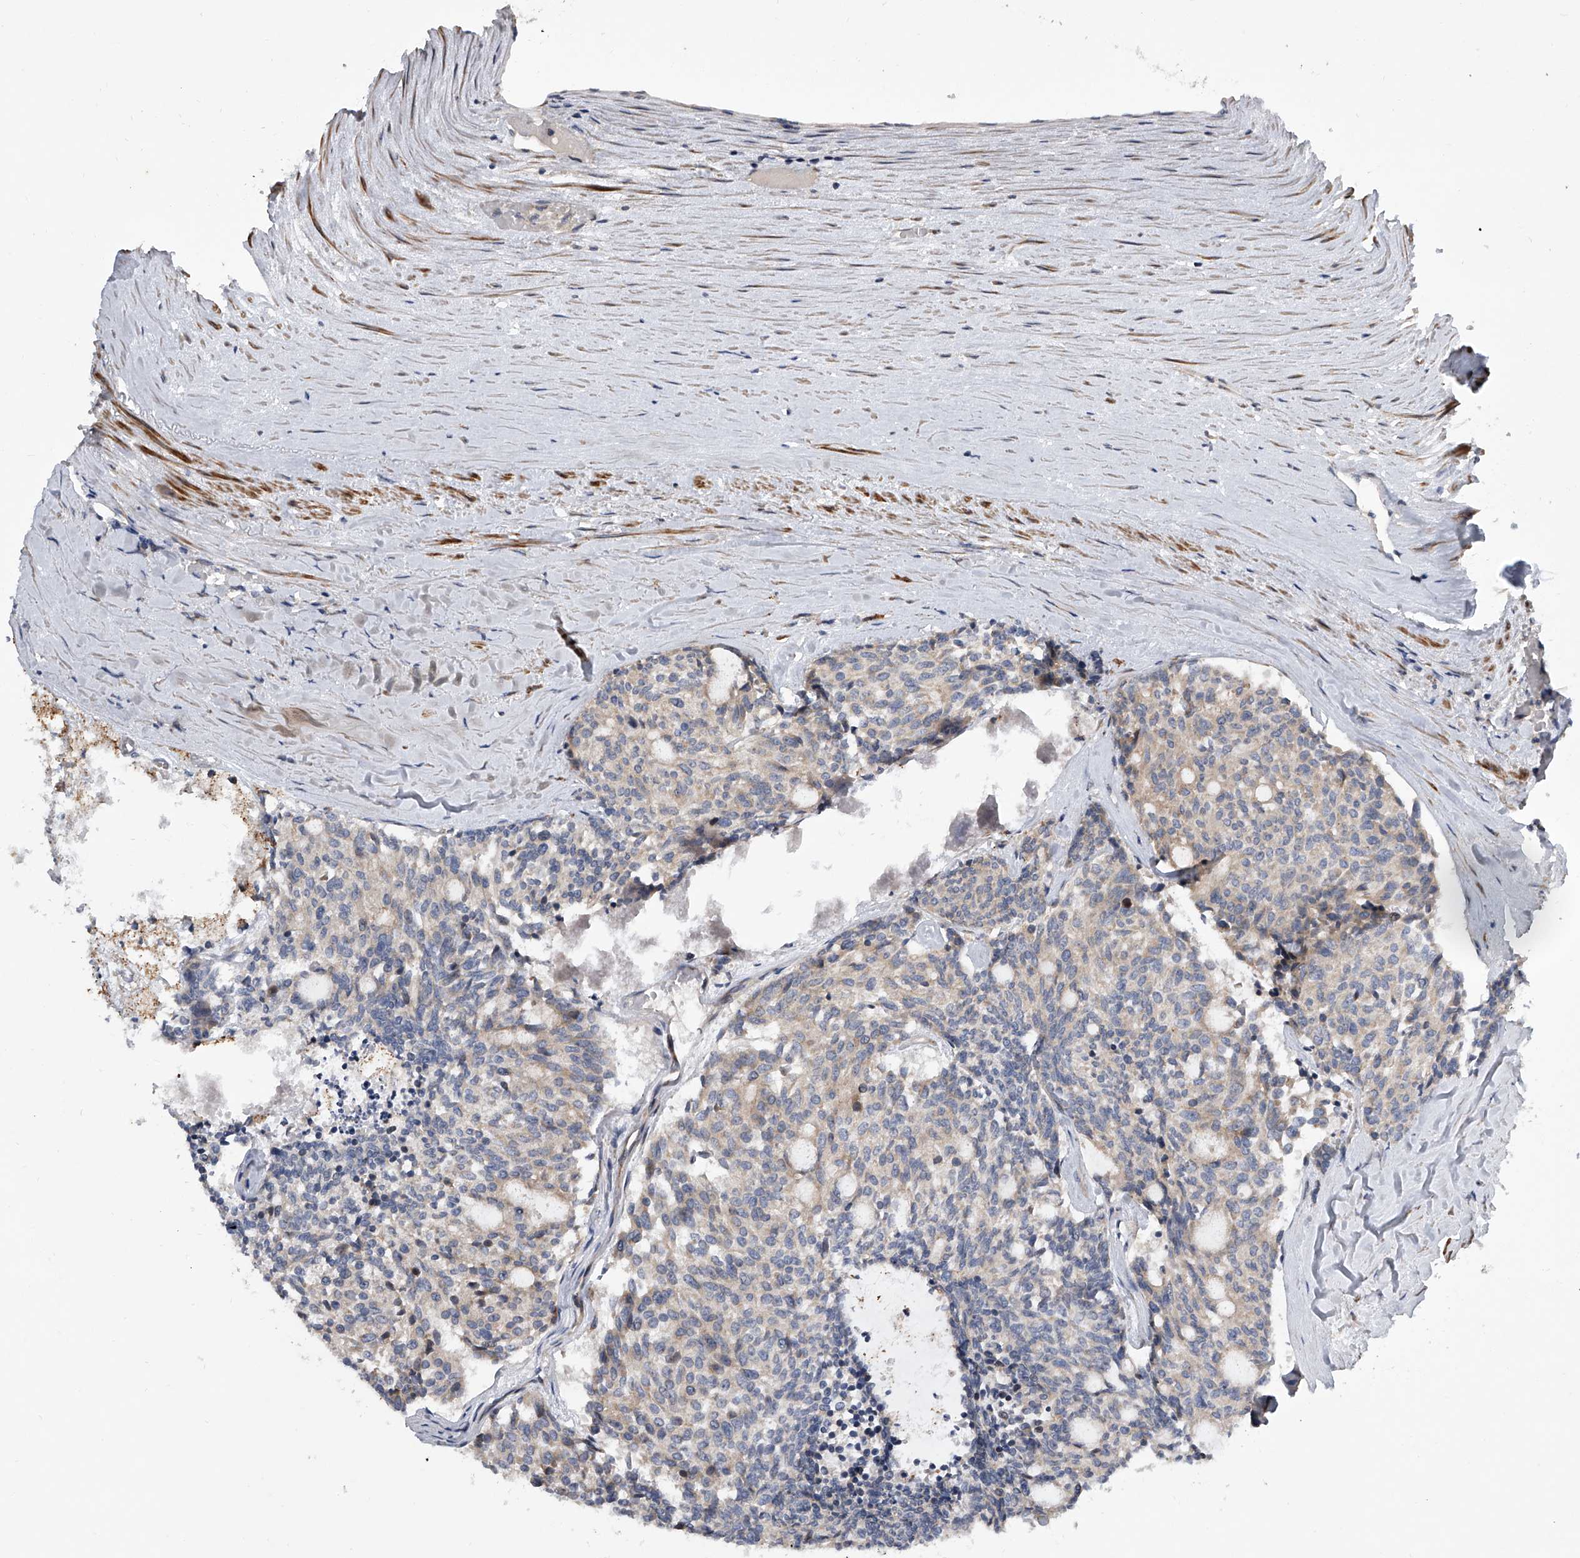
{"staining": {"intensity": "negative", "quantity": "none", "location": "none"}, "tissue": "carcinoid", "cell_type": "Tumor cells", "image_type": "cancer", "snomed": [{"axis": "morphology", "description": "Carcinoid, malignant, NOS"}, {"axis": "topography", "description": "Pancreas"}], "caption": "Histopathology image shows no protein positivity in tumor cells of carcinoid tissue.", "gene": "DLGAP2", "patient": {"sex": "female", "age": 54}}